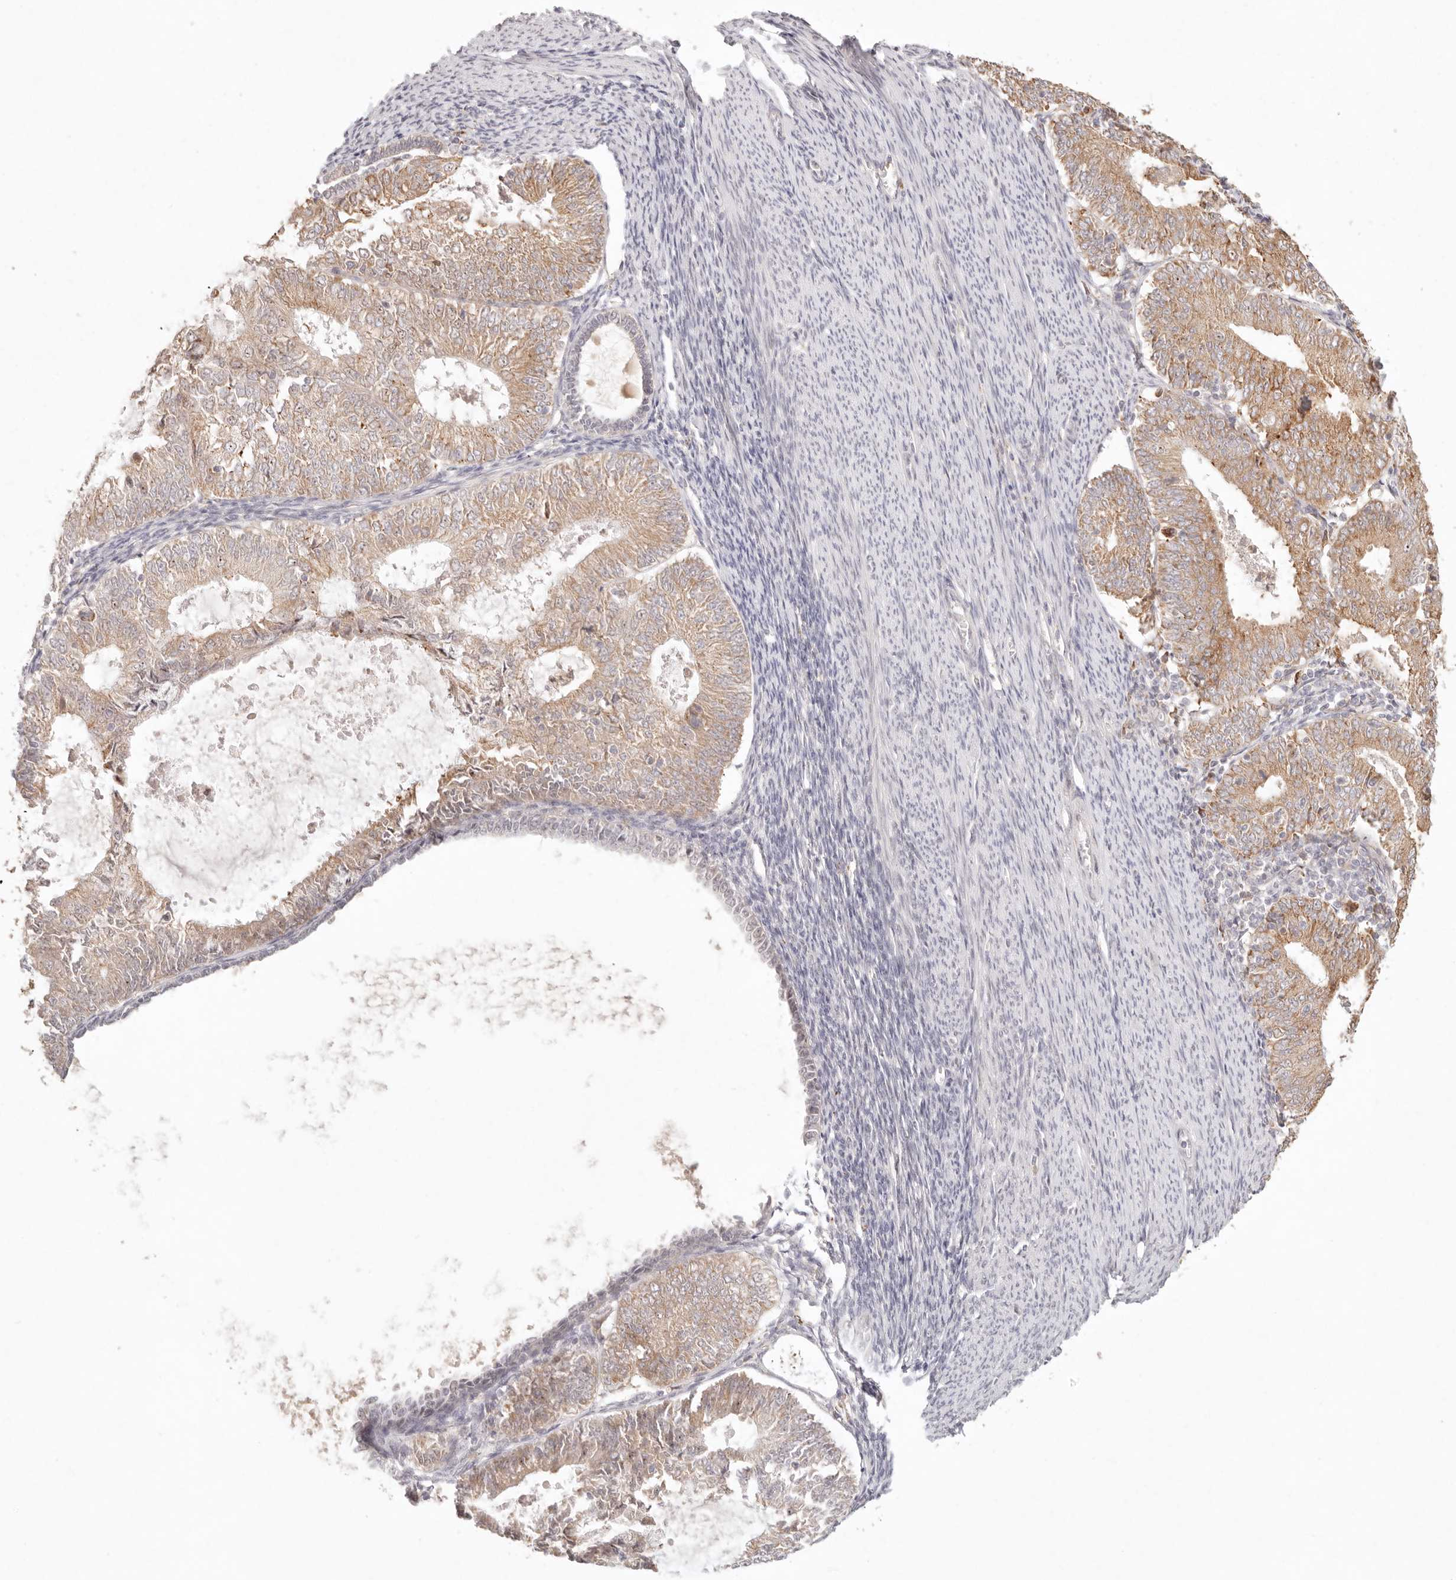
{"staining": {"intensity": "moderate", "quantity": ">75%", "location": "cytoplasmic/membranous"}, "tissue": "endometrial cancer", "cell_type": "Tumor cells", "image_type": "cancer", "snomed": [{"axis": "morphology", "description": "Adenocarcinoma, NOS"}, {"axis": "topography", "description": "Endometrium"}], "caption": "Immunohistochemistry (IHC) of endometrial adenocarcinoma demonstrates medium levels of moderate cytoplasmic/membranous positivity in about >75% of tumor cells.", "gene": "C1orf127", "patient": {"sex": "female", "age": 57}}